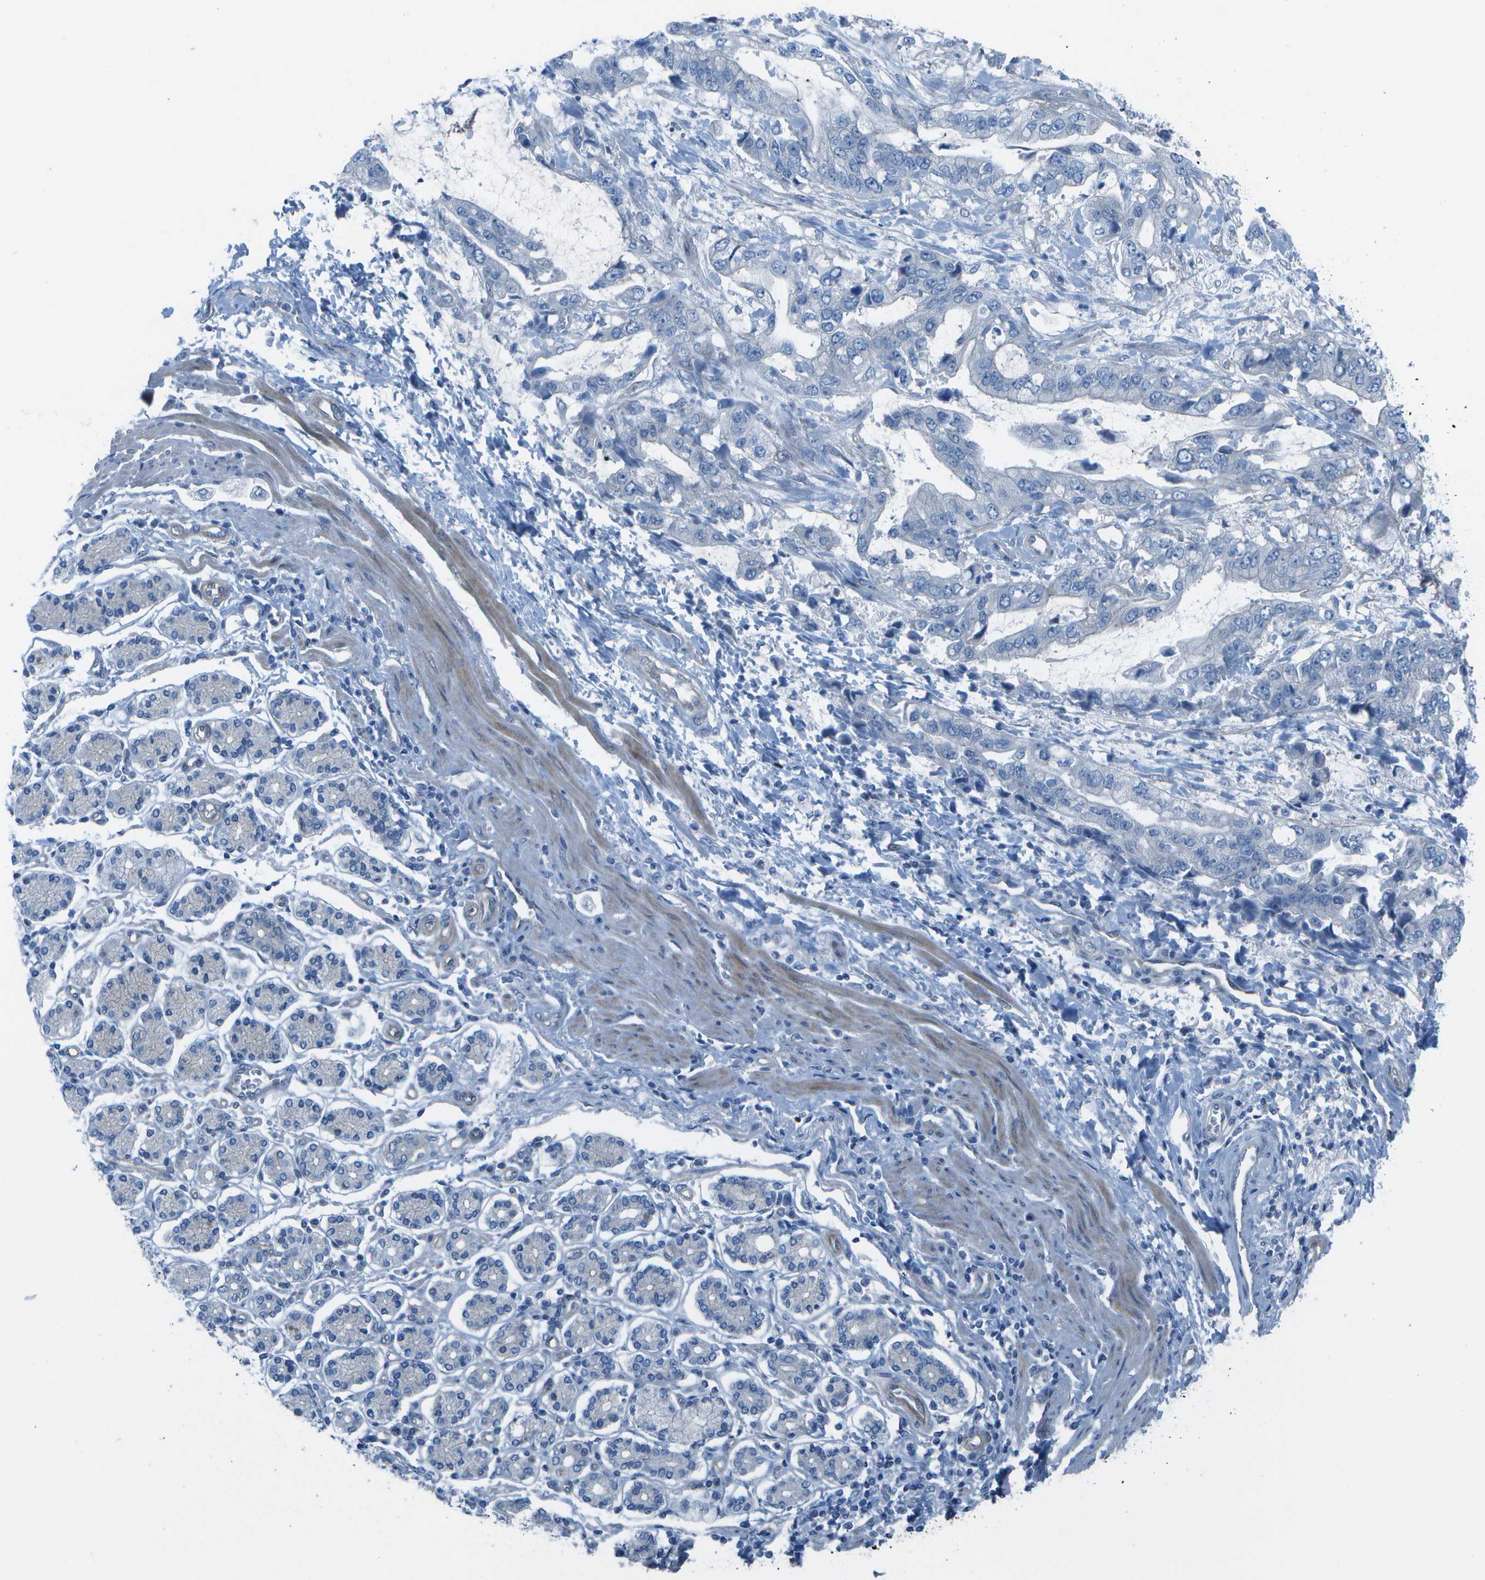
{"staining": {"intensity": "negative", "quantity": "none", "location": "none"}, "tissue": "stomach cancer", "cell_type": "Tumor cells", "image_type": "cancer", "snomed": [{"axis": "morphology", "description": "Normal tissue, NOS"}, {"axis": "morphology", "description": "Adenocarcinoma, NOS"}, {"axis": "topography", "description": "Stomach"}], "caption": "The immunohistochemistry (IHC) image has no significant positivity in tumor cells of stomach cancer (adenocarcinoma) tissue.", "gene": "SORBS3", "patient": {"sex": "male", "age": 62}}